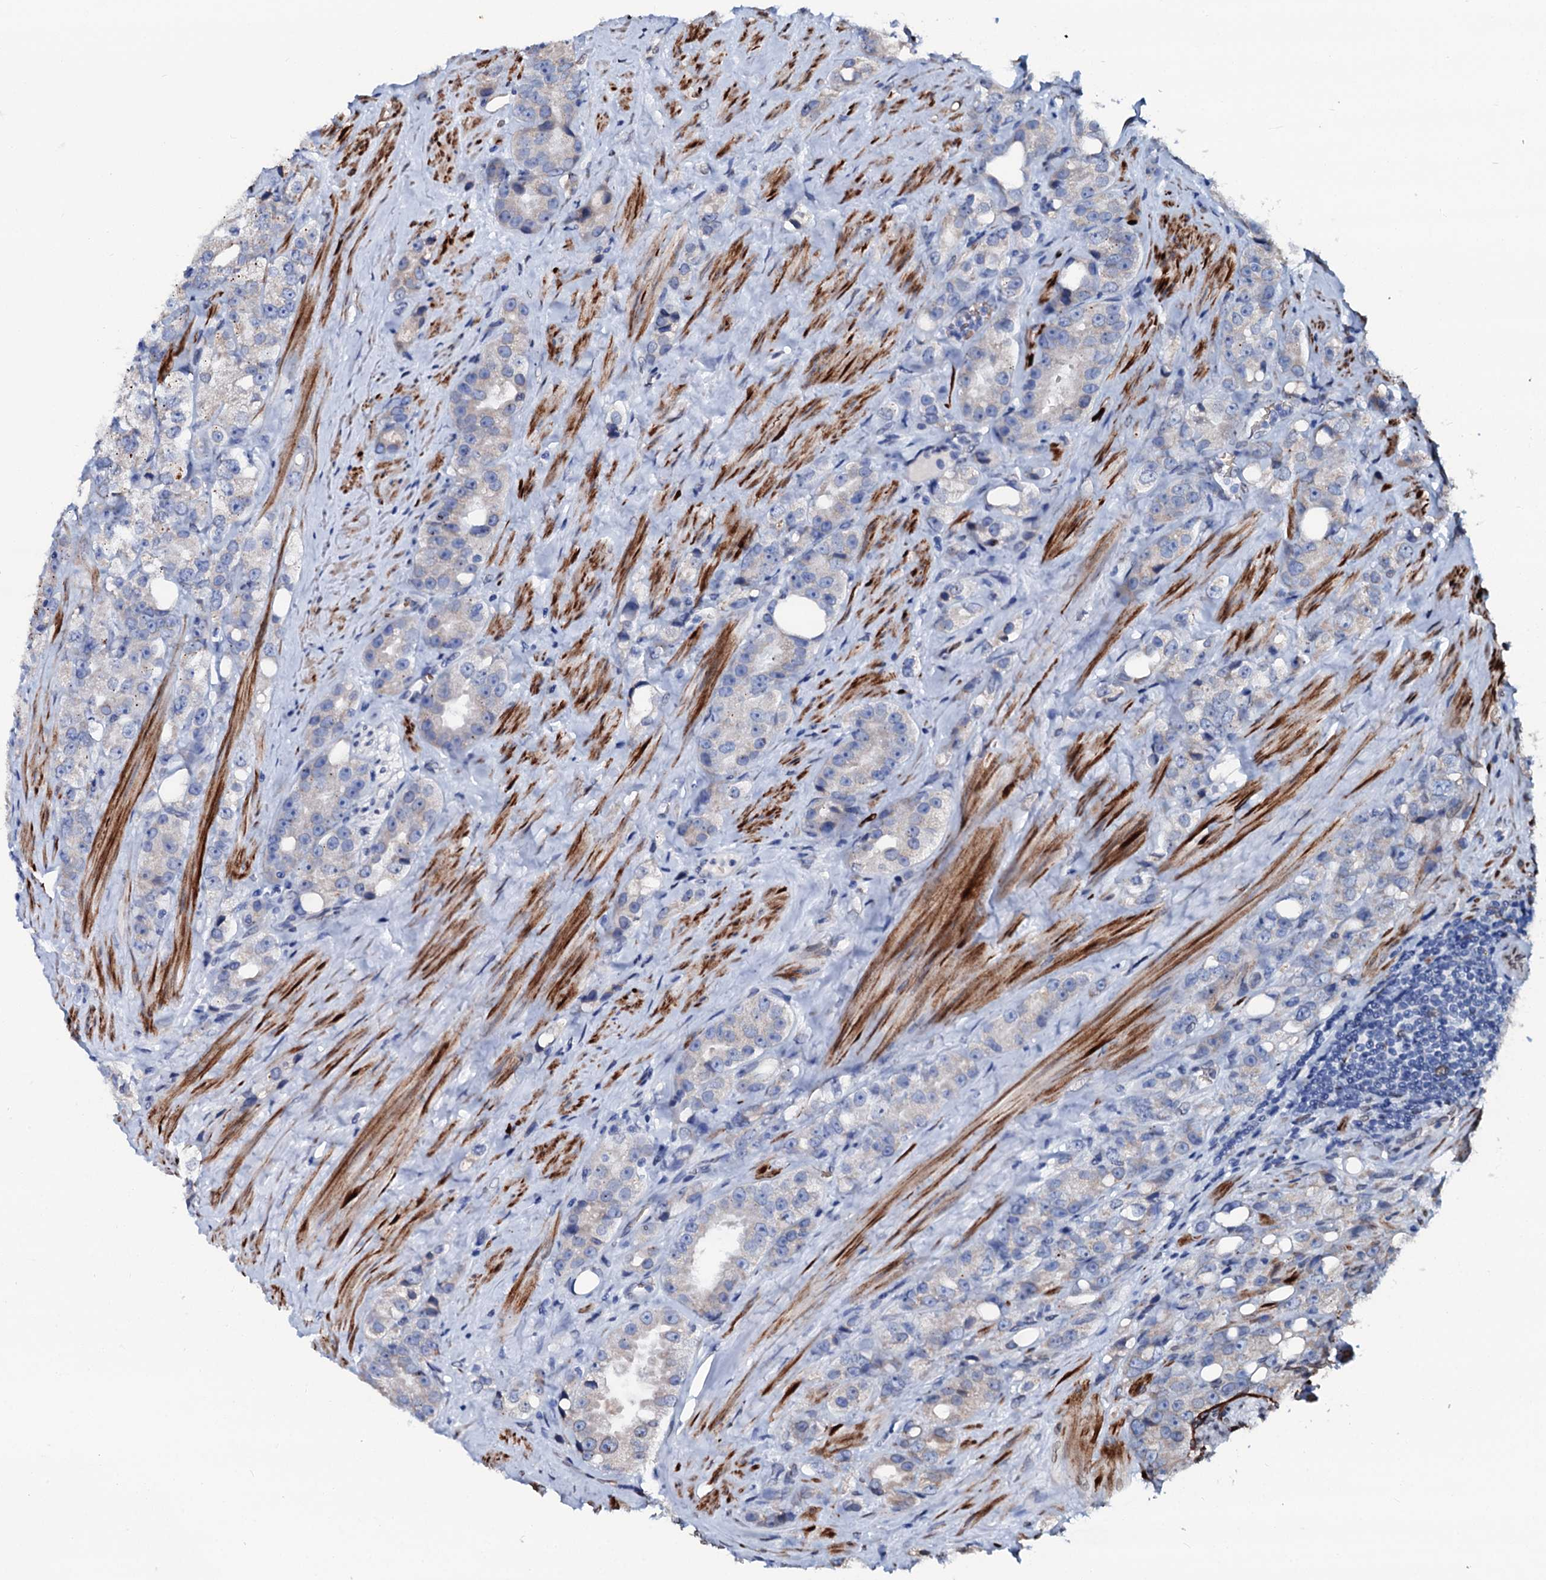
{"staining": {"intensity": "weak", "quantity": "<25%", "location": "cytoplasmic/membranous"}, "tissue": "prostate cancer", "cell_type": "Tumor cells", "image_type": "cancer", "snomed": [{"axis": "morphology", "description": "Adenocarcinoma, NOS"}, {"axis": "topography", "description": "Prostate"}], "caption": "High magnification brightfield microscopy of prostate cancer stained with DAB (brown) and counterstained with hematoxylin (blue): tumor cells show no significant expression.", "gene": "NRP2", "patient": {"sex": "male", "age": 79}}